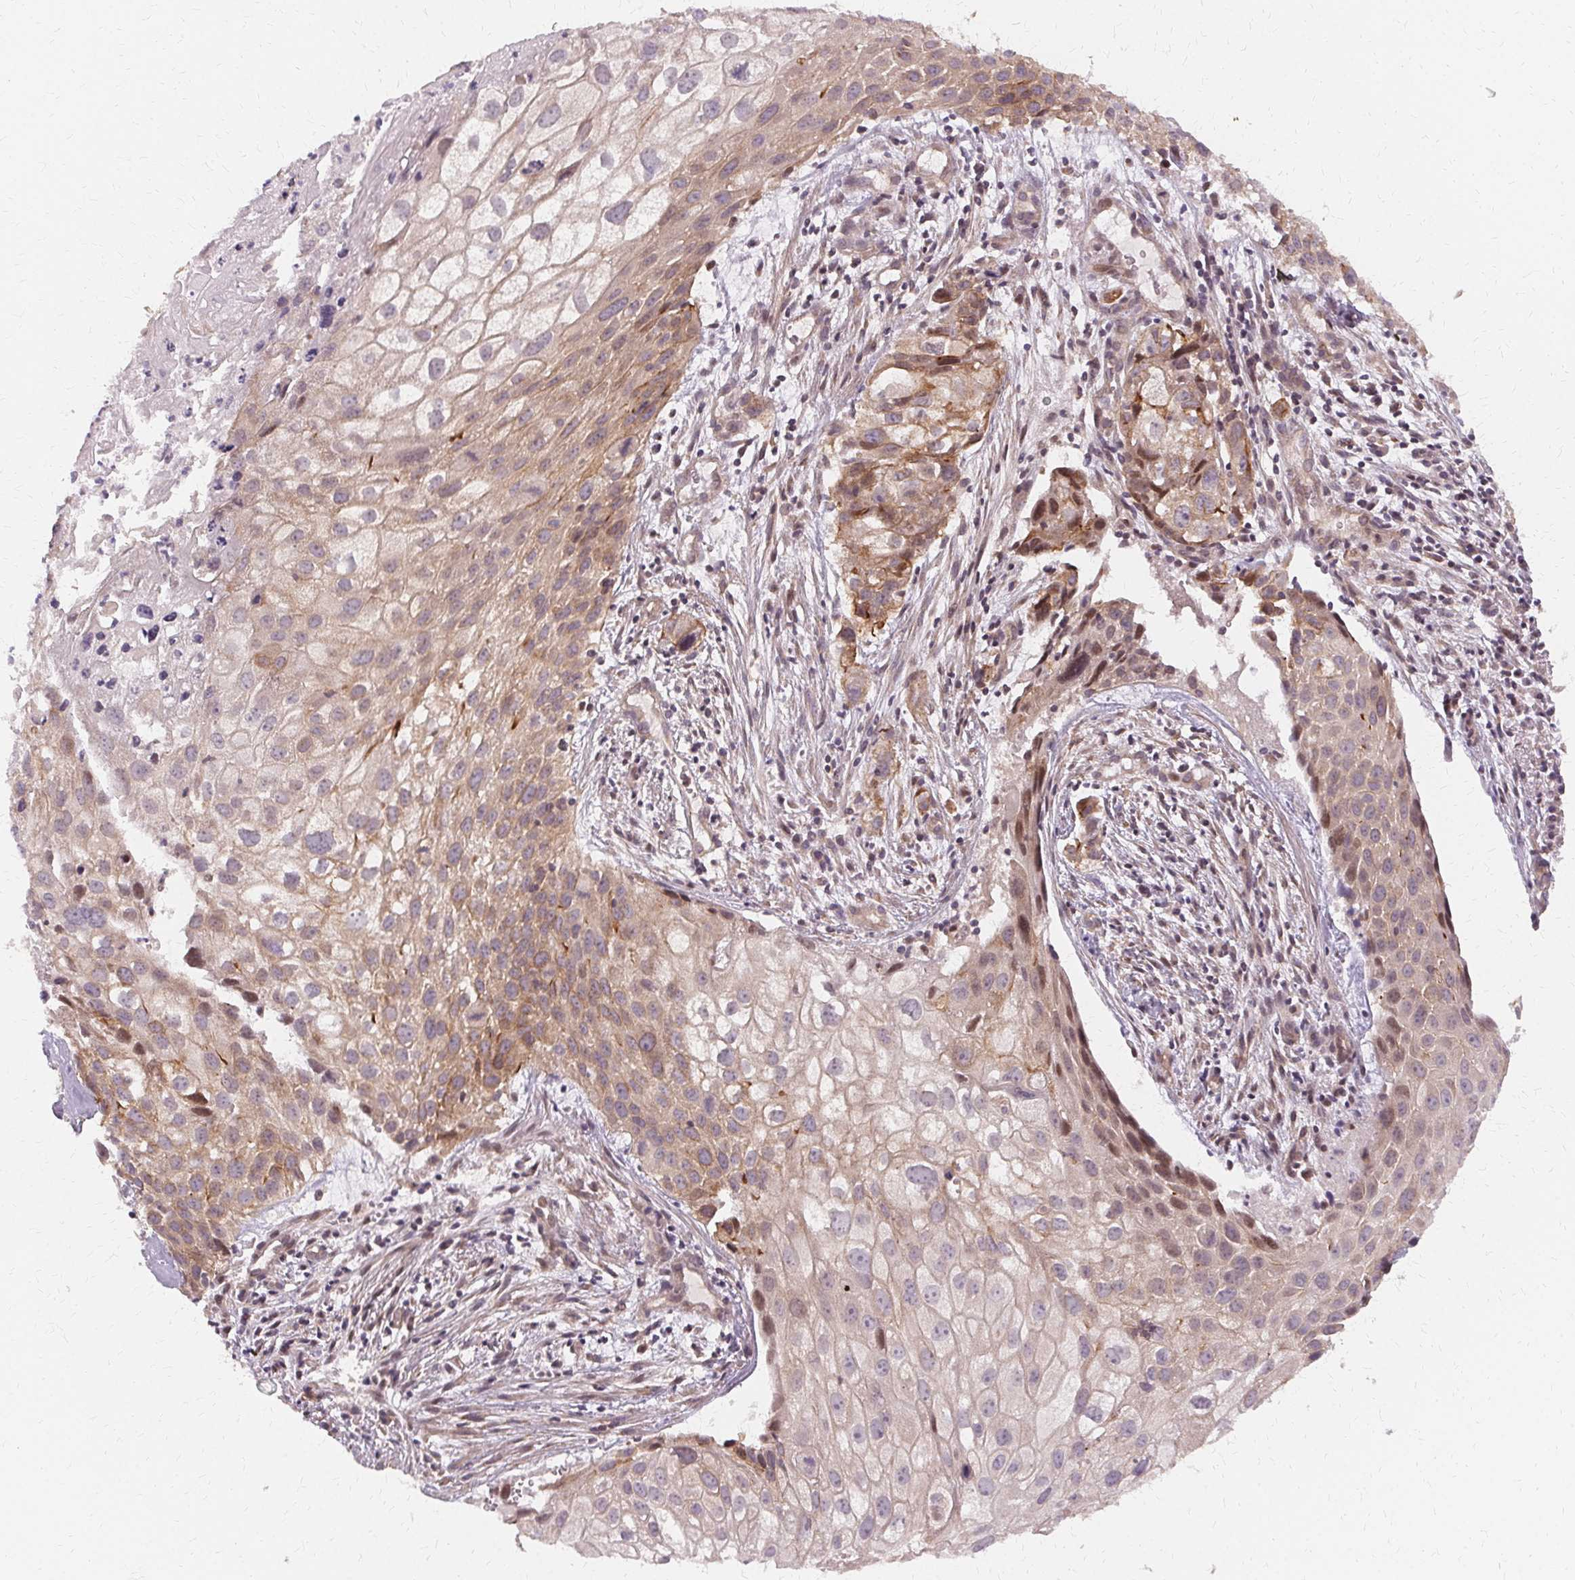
{"staining": {"intensity": "moderate", "quantity": "25%-75%", "location": "cytoplasmic/membranous"}, "tissue": "cervical cancer", "cell_type": "Tumor cells", "image_type": "cancer", "snomed": [{"axis": "morphology", "description": "Squamous cell carcinoma, NOS"}, {"axis": "topography", "description": "Cervix"}], "caption": "This photomicrograph exhibits immunohistochemistry staining of cervical cancer (squamous cell carcinoma), with medium moderate cytoplasmic/membranous expression in approximately 25%-75% of tumor cells.", "gene": "USP8", "patient": {"sex": "female", "age": 53}}